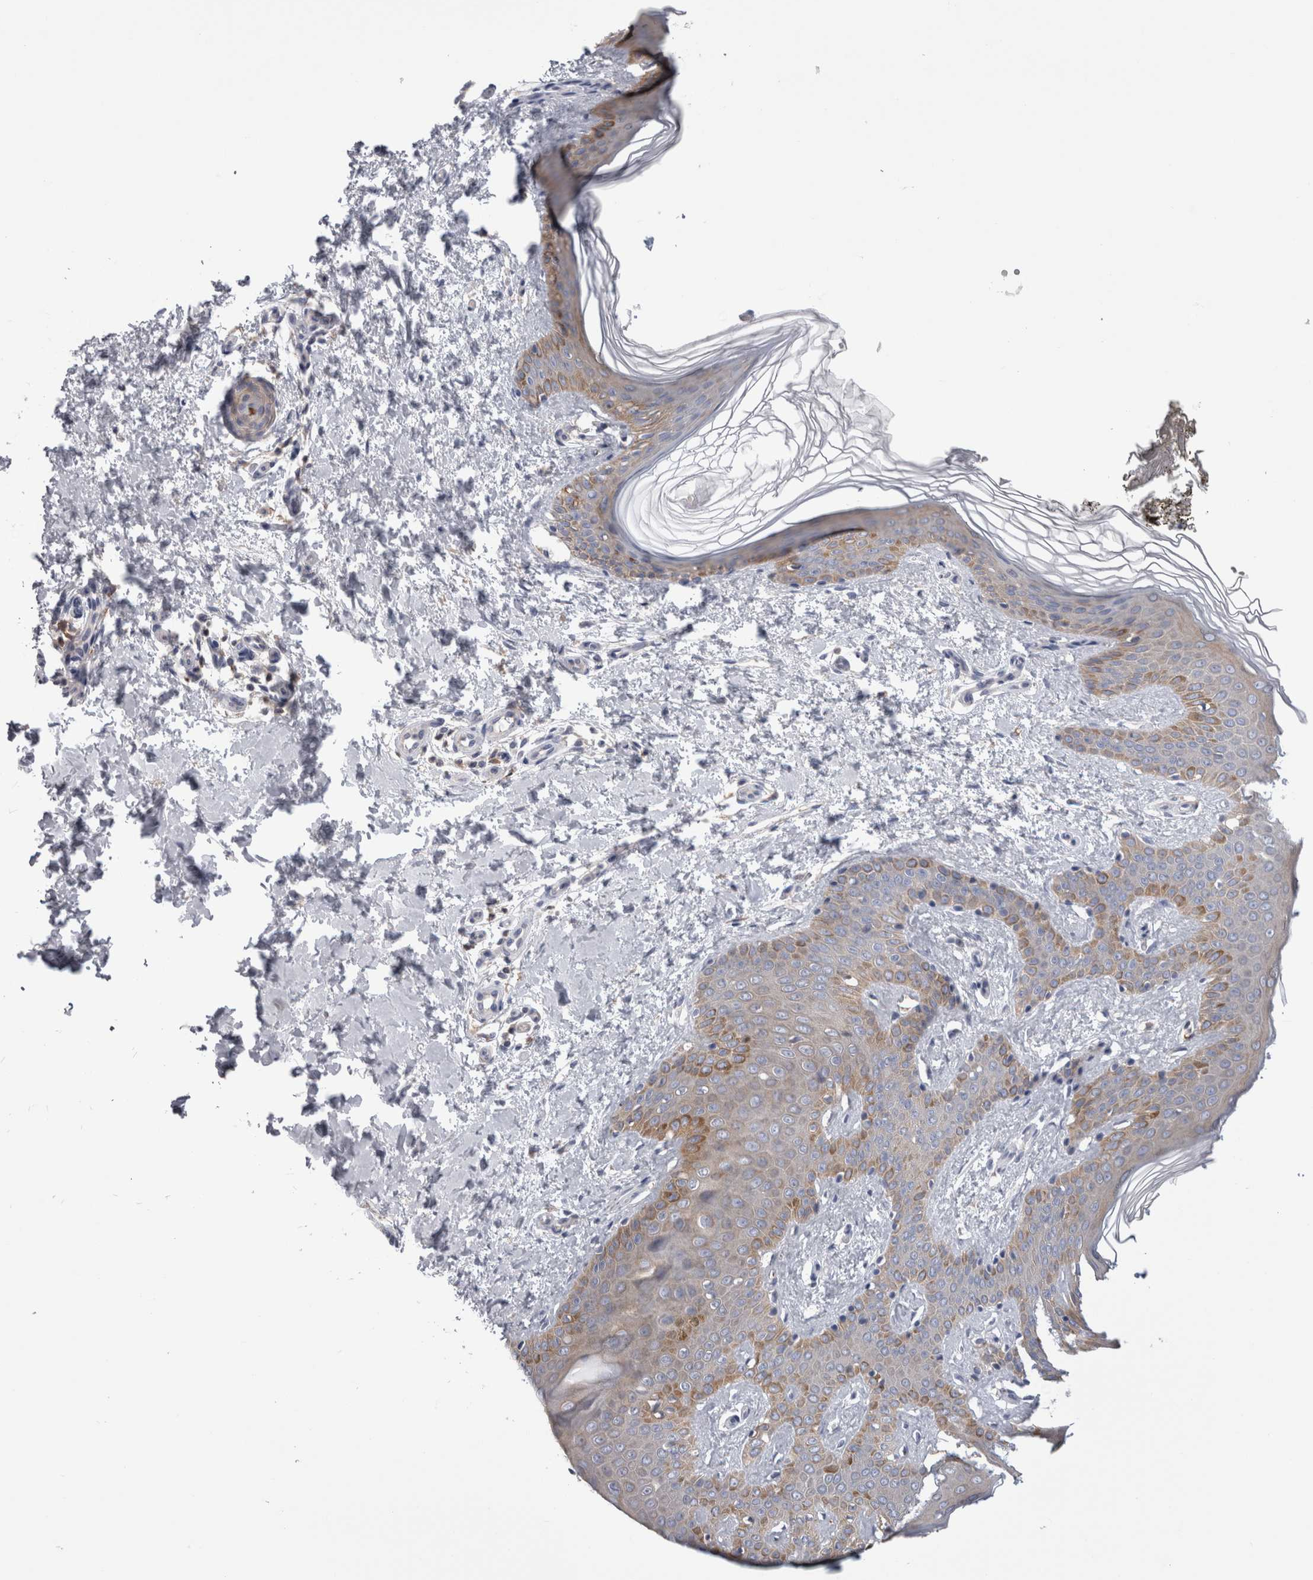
{"staining": {"intensity": "negative", "quantity": "none", "location": "none"}, "tissue": "skin", "cell_type": "Fibroblasts", "image_type": "normal", "snomed": [{"axis": "morphology", "description": "Normal tissue, NOS"}, {"axis": "morphology", "description": "Neoplasm, benign, NOS"}, {"axis": "topography", "description": "Skin"}, {"axis": "topography", "description": "Soft tissue"}], "caption": "A high-resolution image shows immunohistochemistry staining of benign skin, which shows no significant positivity in fibroblasts. The staining was performed using DAB to visualize the protein expression in brown, while the nuclei were stained in blue with hematoxylin (Magnification: 20x).", "gene": "DCTN6", "patient": {"sex": "male", "age": 26}}